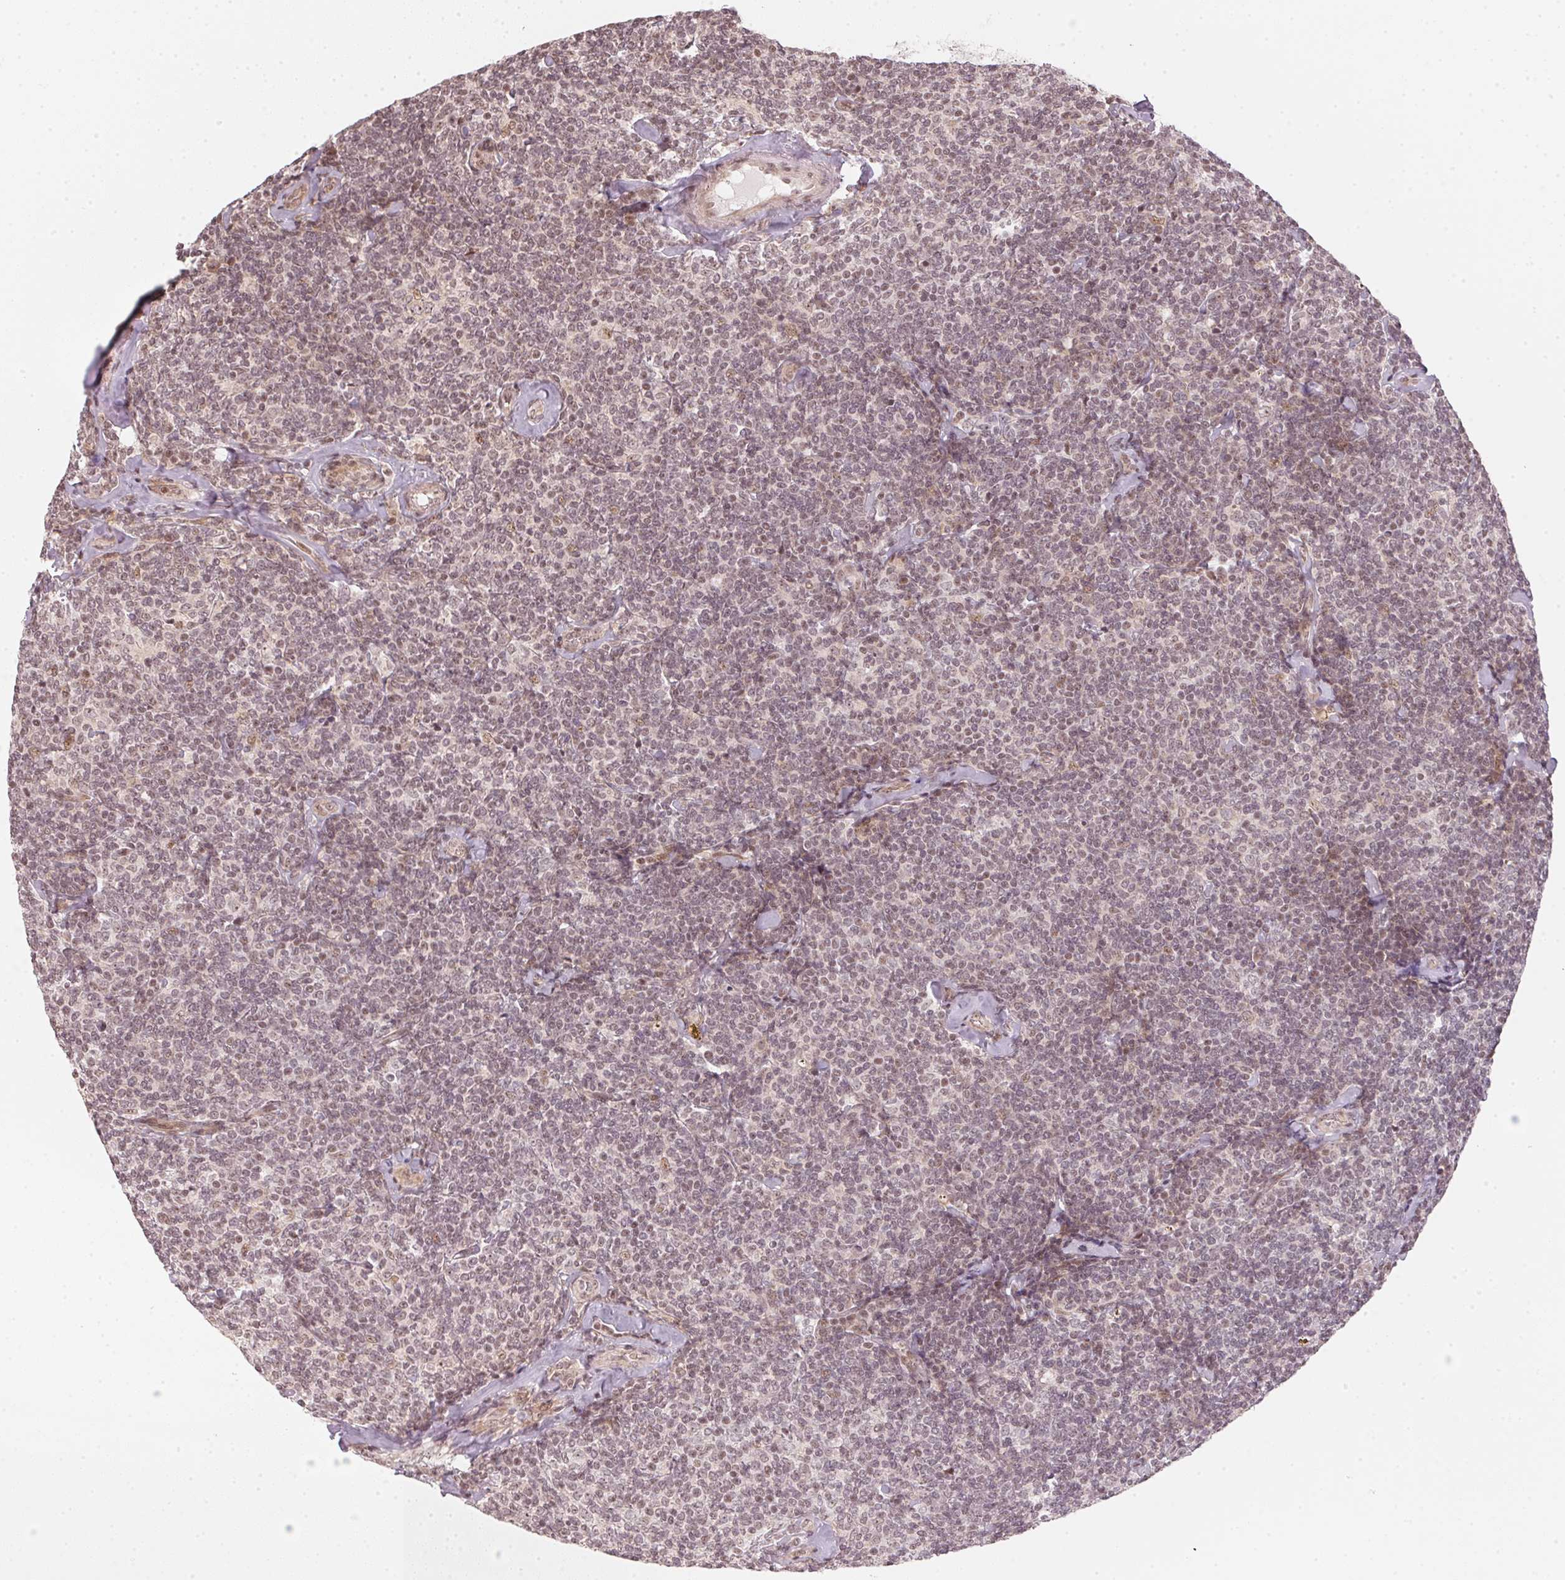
{"staining": {"intensity": "weak", "quantity": ">75%", "location": "nuclear"}, "tissue": "lymphoma", "cell_type": "Tumor cells", "image_type": "cancer", "snomed": [{"axis": "morphology", "description": "Malignant lymphoma, non-Hodgkin's type, Low grade"}, {"axis": "topography", "description": "Lymph node"}], "caption": "The histopathology image reveals staining of lymphoma, revealing weak nuclear protein expression (brown color) within tumor cells. Nuclei are stained in blue.", "gene": "KAT6A", "patient": {"sex": "female", "age": 56}}